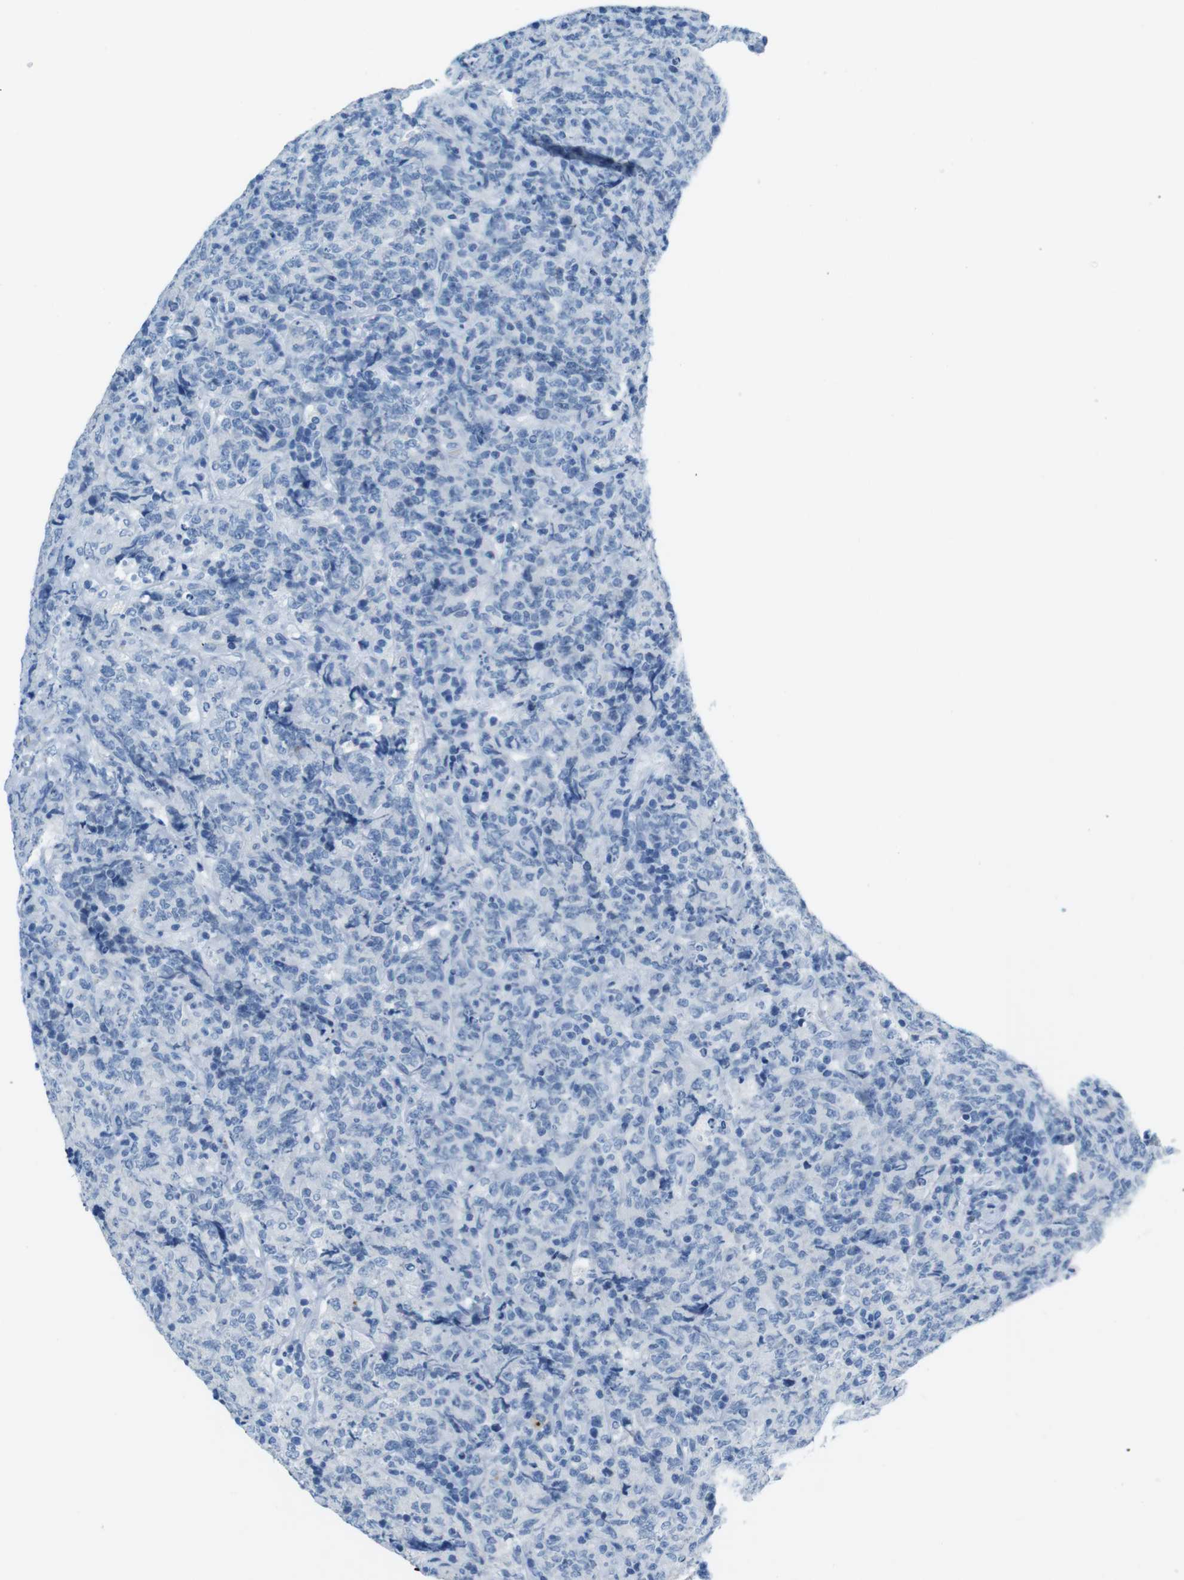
{"staining": {"intensity": "negative", "quantity": "none", "location": "none"}, "tissue": "lymphoma", "cell_type": "Tumor cells", "image_type": "cancer", "snomed": [{"axis": "morphology", "description": "Malignant lymphoma, non-Hodgkin's type, High grade"}, {"axis": "topography", "description": "Tonsil"}], "caption": "Protein analysis of malignant lymphoma, non-Hodgkin's type (high-grade) exhibits no significant staining in tumor cells. Nuclei are stained in blue.", "gene": "TFAP2C", "patient": {"sex": "female", "age": 36}}